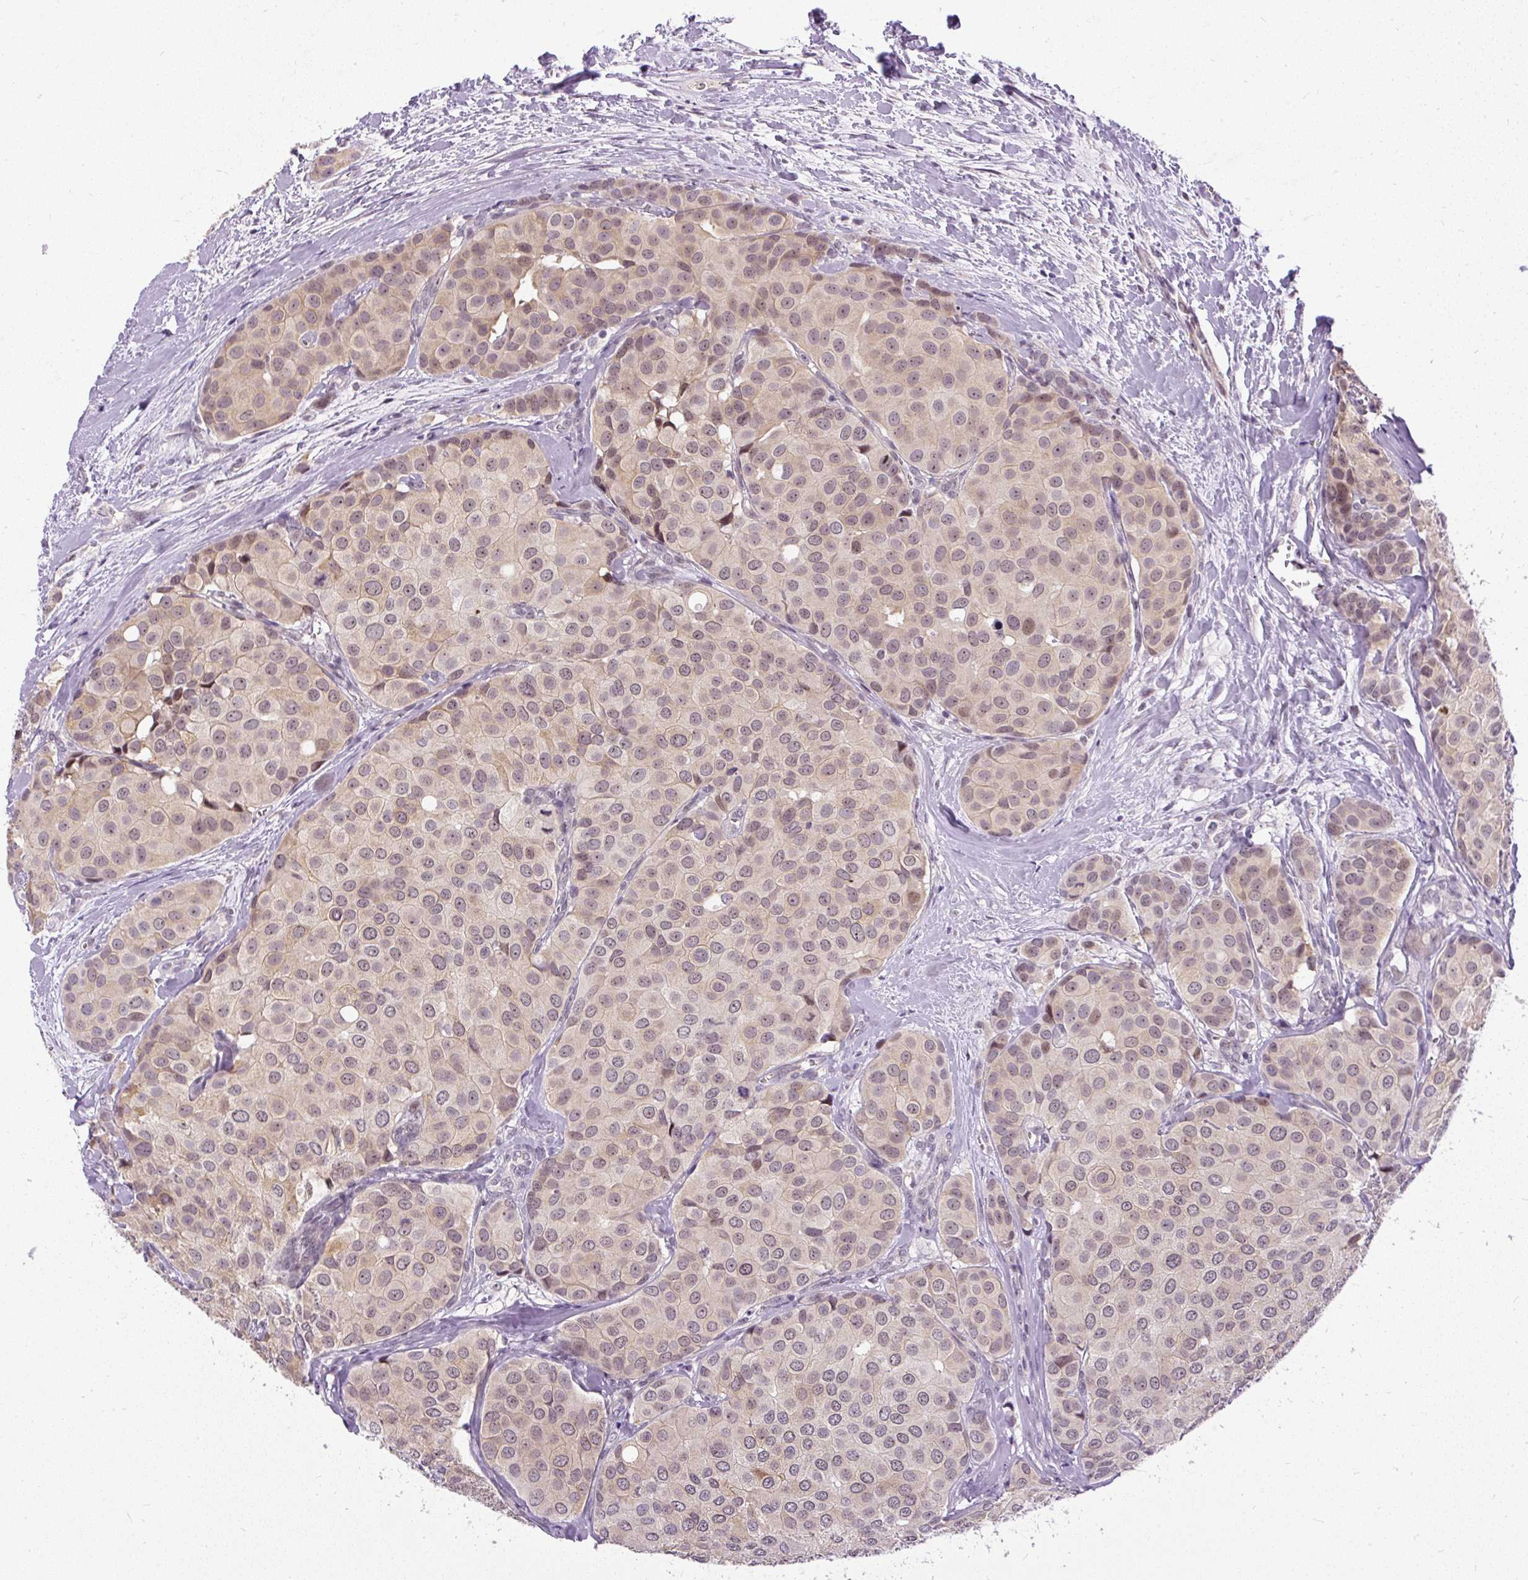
{"staining": {"intensity": "weak", "quantity": ">75%", "location": "cytoplasmic/membranous,nuclear"}, "tissue": "breast cancer", "cell_type": "Tumor cells", "image_type": "cancer", "snomed": [{"axis": "morphology", "description": "Duct carcinoma"}, {"axis": "topography", "description": "Breast"}], "caption": "A micrograph of breast cancer (invasive ductal carcinoma) stained for a protein demonstrates weak cytoplasmic/membranous and nuclear brown staining in tumor cells.", "gene": "FAM117B", "patient": {"sex": "female", "age": 70}}